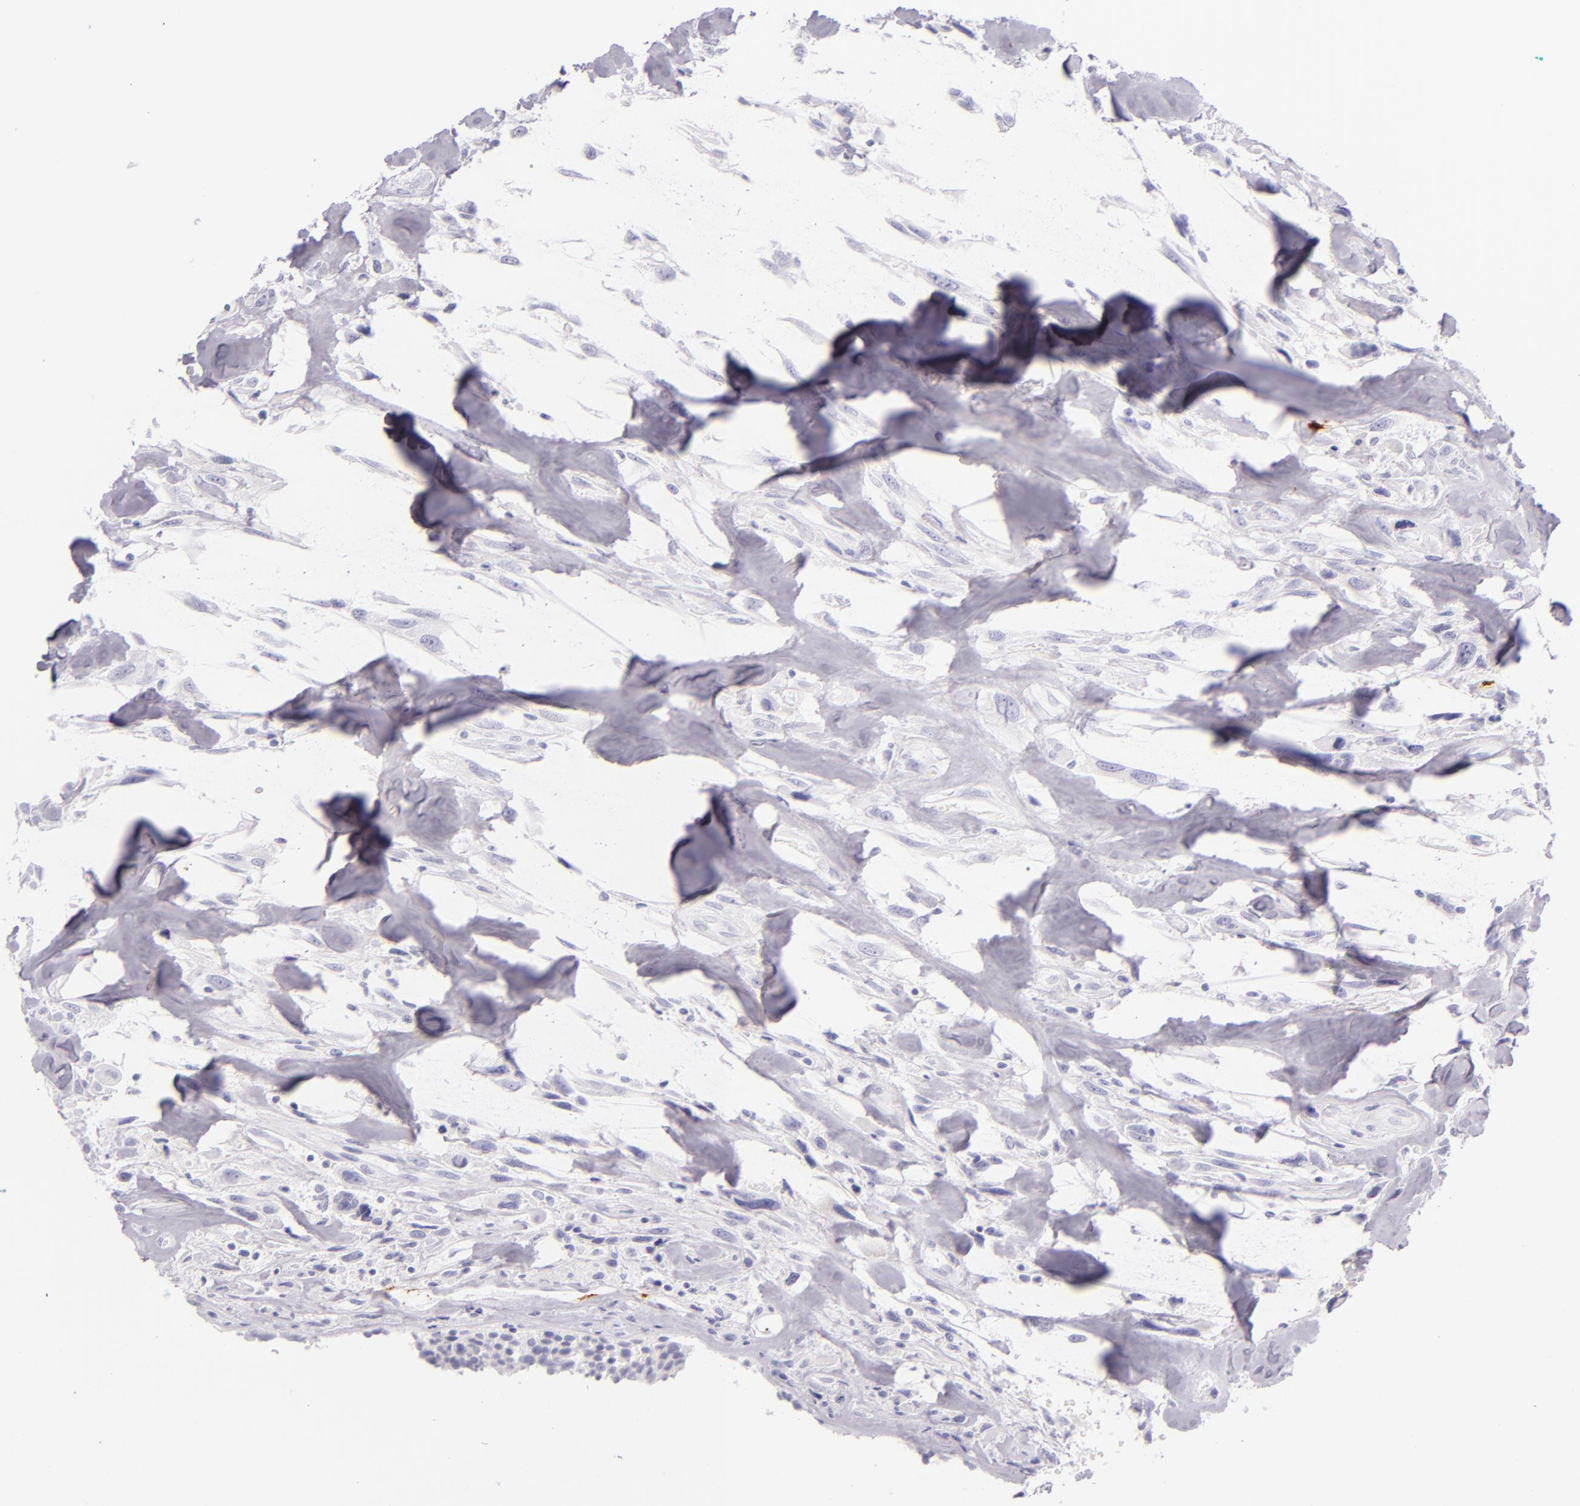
{"staining": {"intensity": "negative", "quantity": "none", "location": "none"}, "tissue": "breast cancer", "cell_type": "Tumor cells", "image_type": "cancer", "snomed": [{"axis": "morphology", "description": "Neoplasm, malignant, NOS"}, {"axis": "topography", "description": "Breast"}], "caption": "Immunohistochemistry (IHC) of breast malignant neoplasm shows no expression in tumor cells. Nuclei are stained in blue.", "gene": "SELP", "patient": {"sex": "female", "age": 50}}